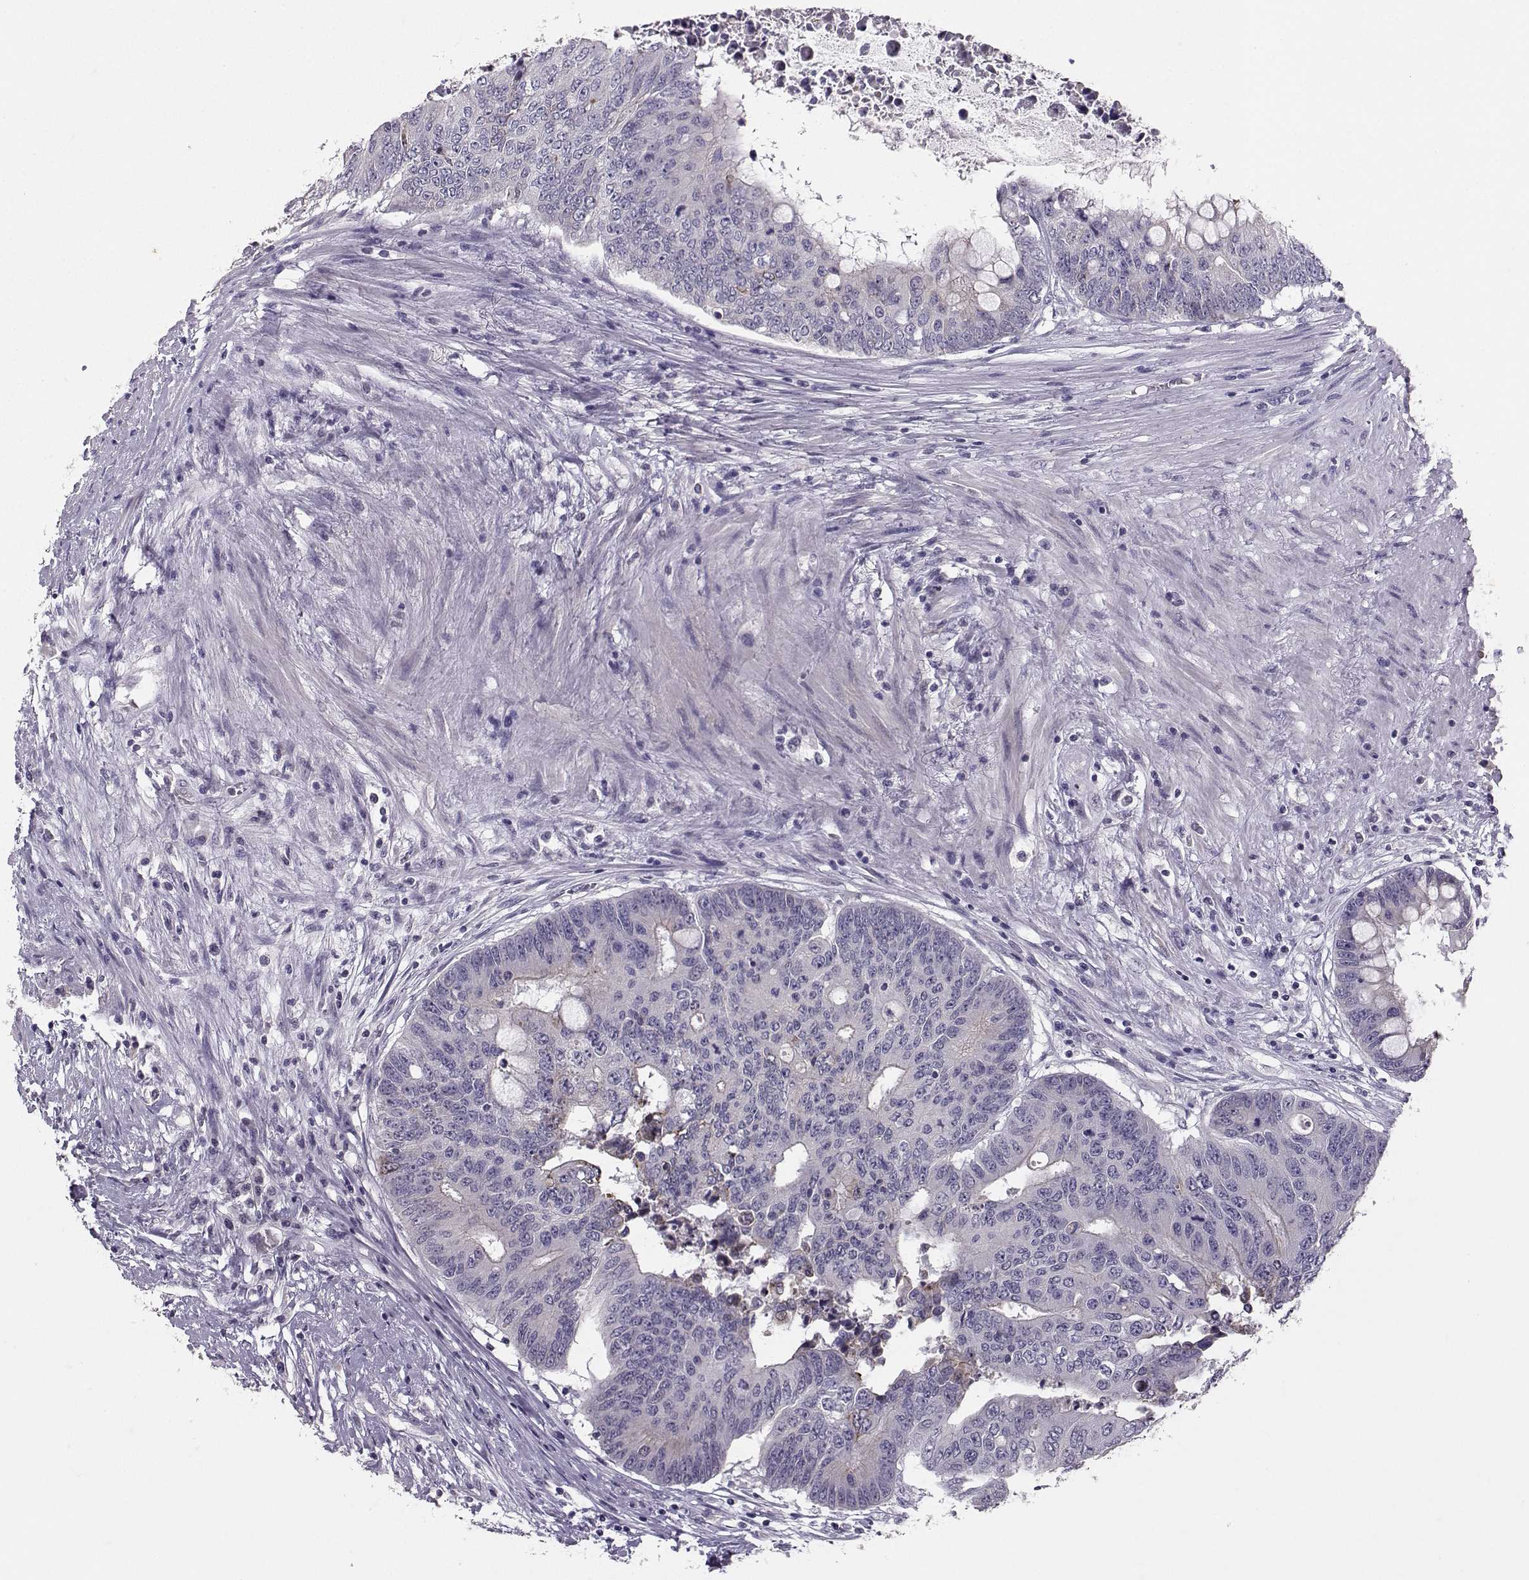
{"staining": {"intensity": "negative", "quantity": "none", "location": "none"}, "tissue": "colorectal cancer", "cell_type": "Tumor cells", "image_type": "cancer", "snomed": [{"axis": "morphology", "description": "Adenocarcinoma, NOS"}, {"axis": "topography", "description": "Rectum"}], "caption": "This is an immunohistochemistry (IHC) photomicrograph of colorectal cancer (adenocarcinoma). There is no expression in tumor cells.", "gene": "PKP2", "patient": {"sex": "male", "age": 59}}